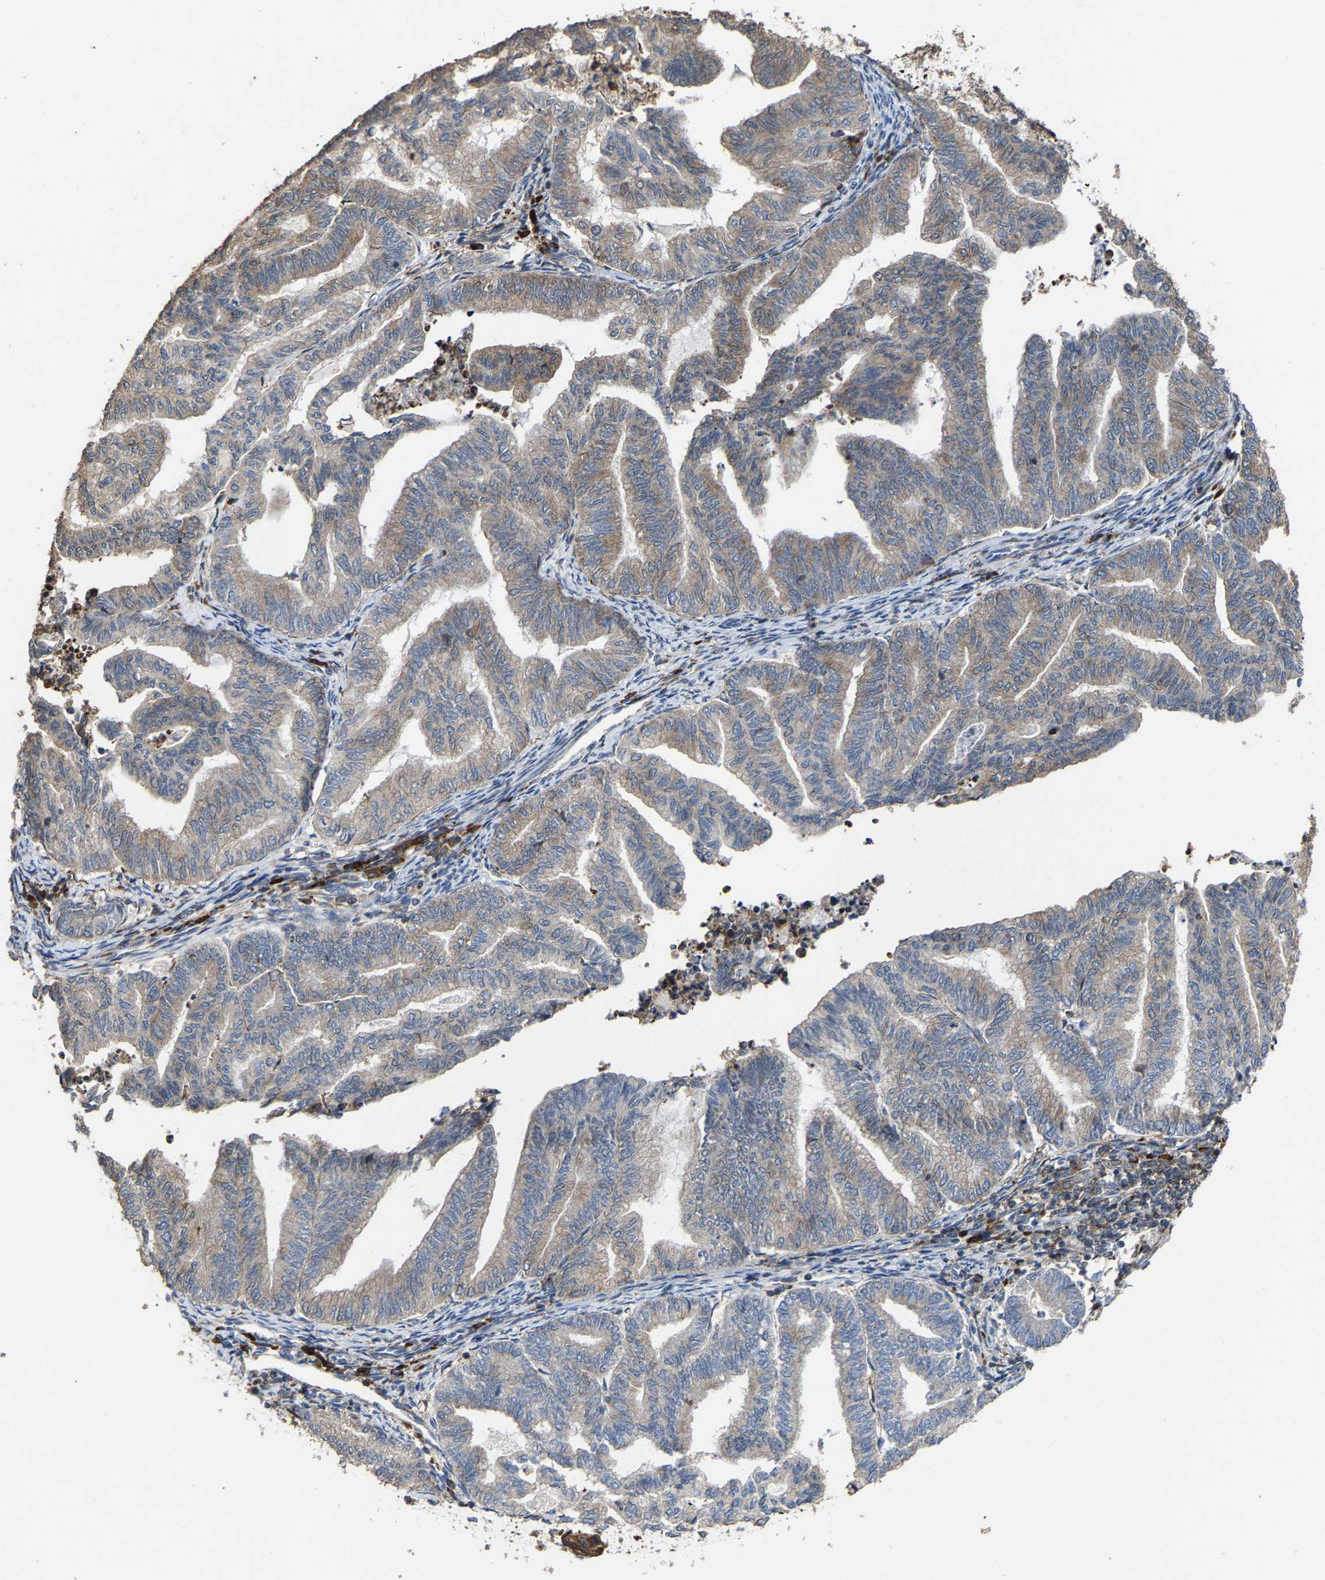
{"staining": {"intensity": "weak", "quantity": "<25%", "location": "cytoplasmic/membranous"}, "tissue": "endometrial cancer", "cell_type": "Tumor cells", "image_type": "cancer", "snomed": [{"axis": "morphology", "description": "Adenocarcinoma, NOS"}, {"axis": "topography", "description": "Endometrium"}], "caption": "Tumor cells are negative for brown protein staining in endometrial cancer.", "gene": "FGD3", "patient": {"sex": "female", "age": 79}}